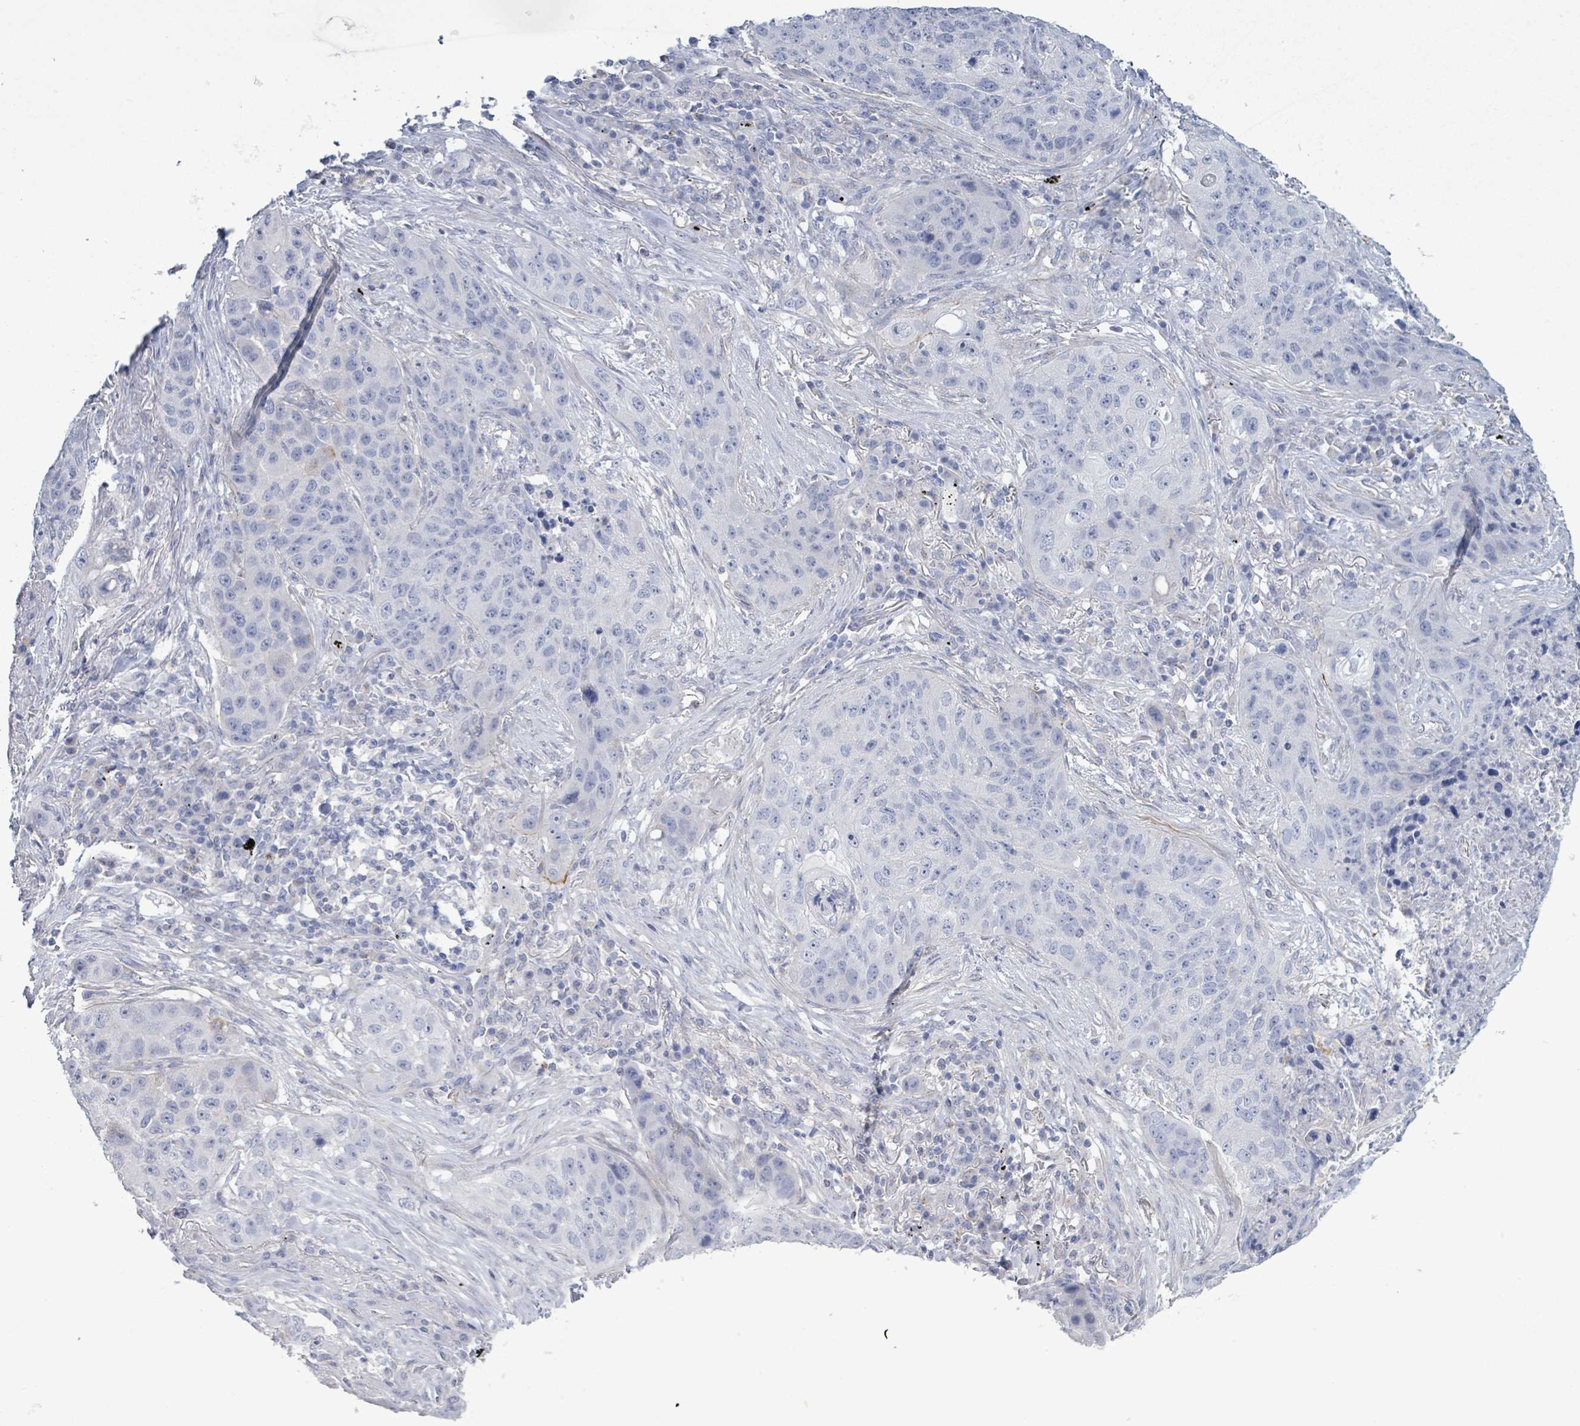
{"staining": {"intensity": "negative", "quantity": "none", "location": "none"}, "tissue": "lung cancer", "cell_type": "Tumor cells", "image_type": "cancer", "snomed": [{"axis": "morphology", "description": "Squamous cell carcinoma, NOS"}, {"axis": "topography", "description": "Lung"}], "caption": "The photomicrograph shows no significant expression in tumor cells of squamous cell carcinoma (lung). The staining was performed using DAB to visualize the protein expression in brown, while the nuclei were stained in blue with hematoxylin (Magnification: 20x).", "gene": "PKLR", "patient": {"sex": "female", "age": 63}}